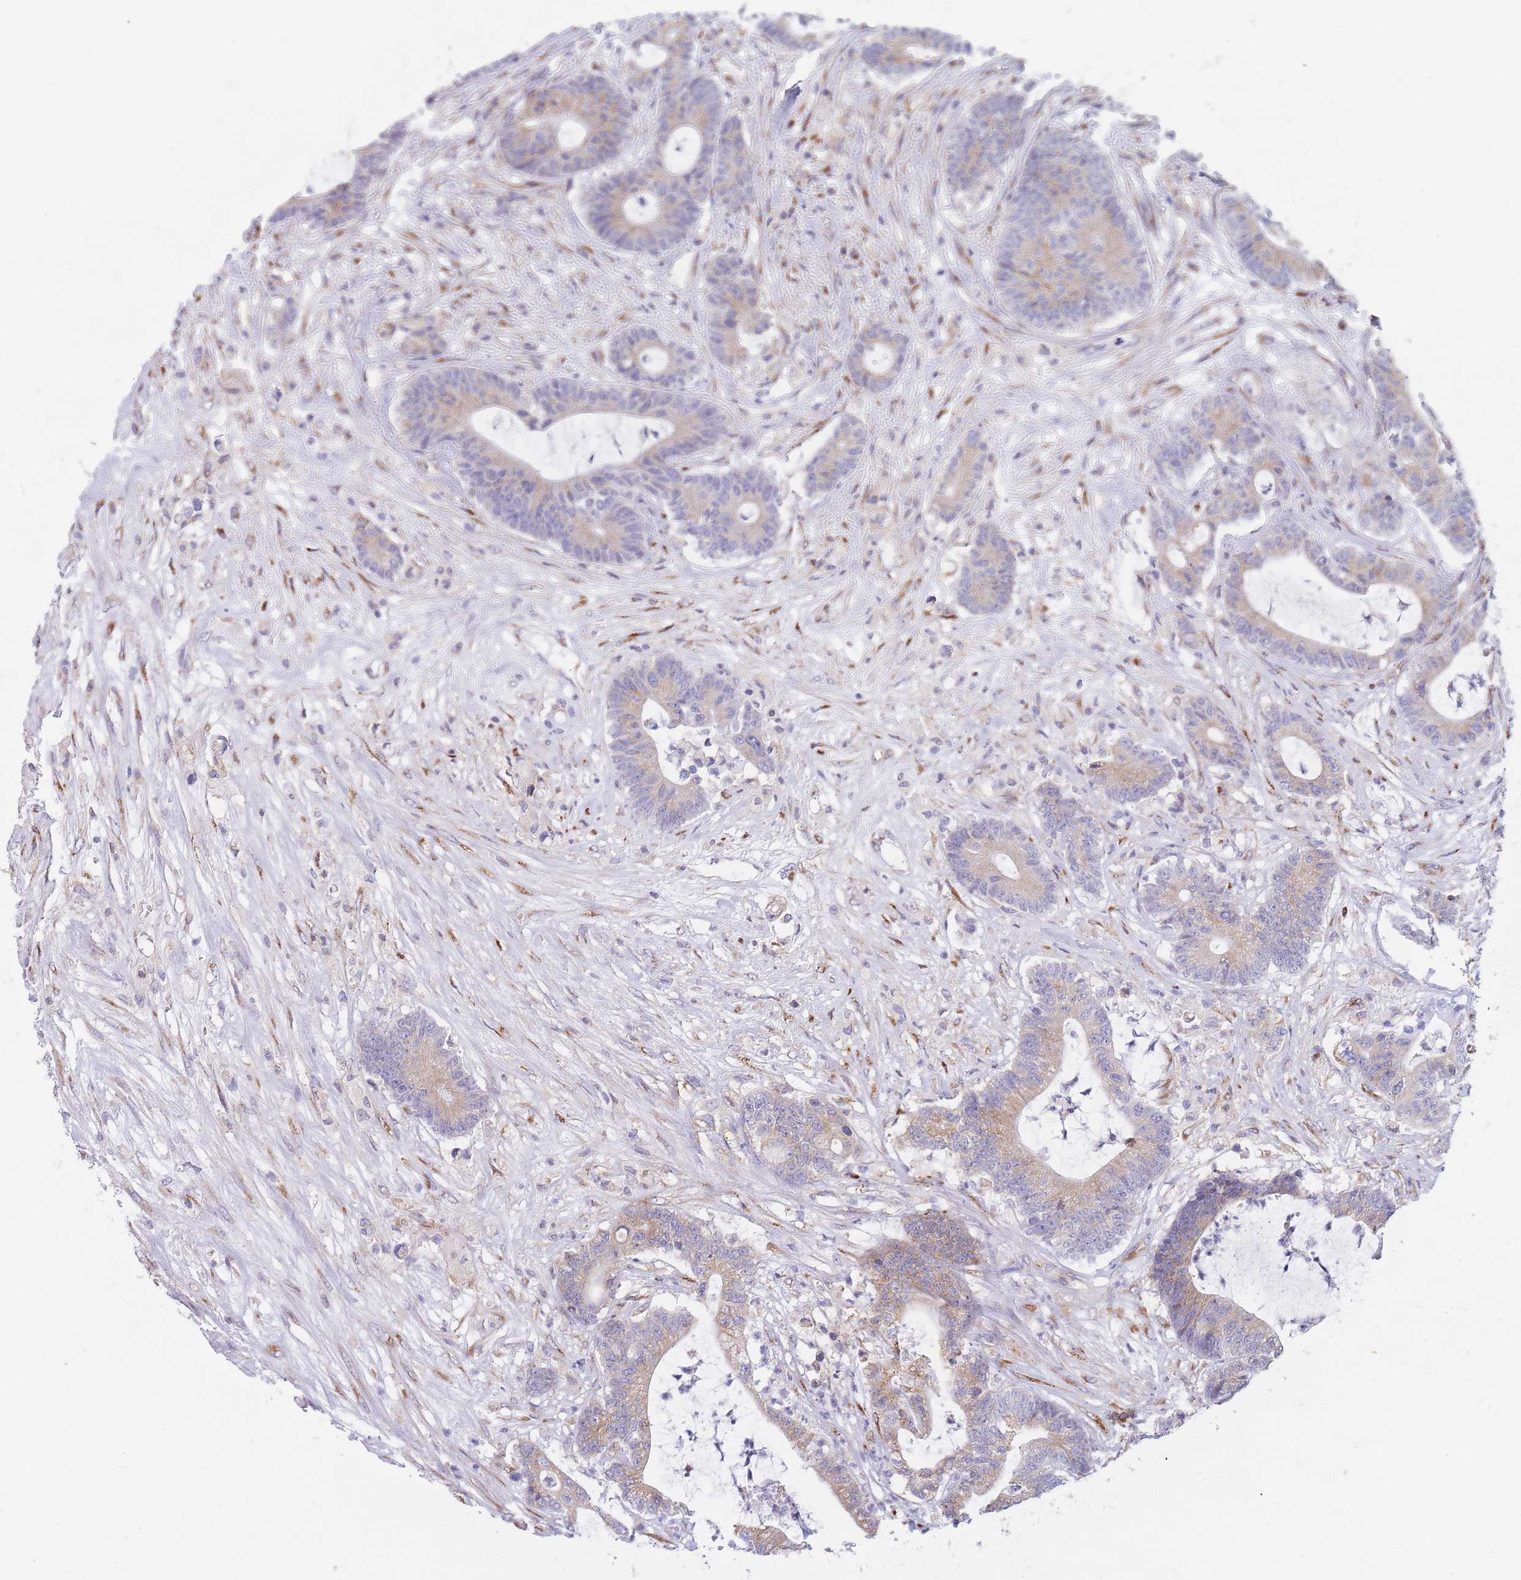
{"staining": {"intensity": "weak", "quantity": "25%-75%", "location": "cytoplasmic/membranous"}, "tissue": "colorectal cancer", "cell_type": "Tumor cells", "image_type": "cancer", "snomed": [{"axis": "morphology", "description": "Adenocarcinoma, NOS"}, {"axis": "topography", "description": "Colon"}], "caption": "Immunohistochemistry (IHC) of colorectal cancer reveals low levels of weak cytoplasmic/membranous positivity in about 25%-75% of tumor cells.", "gene": "MRPL30", "patient": {"sex": "female", "age": 84}}